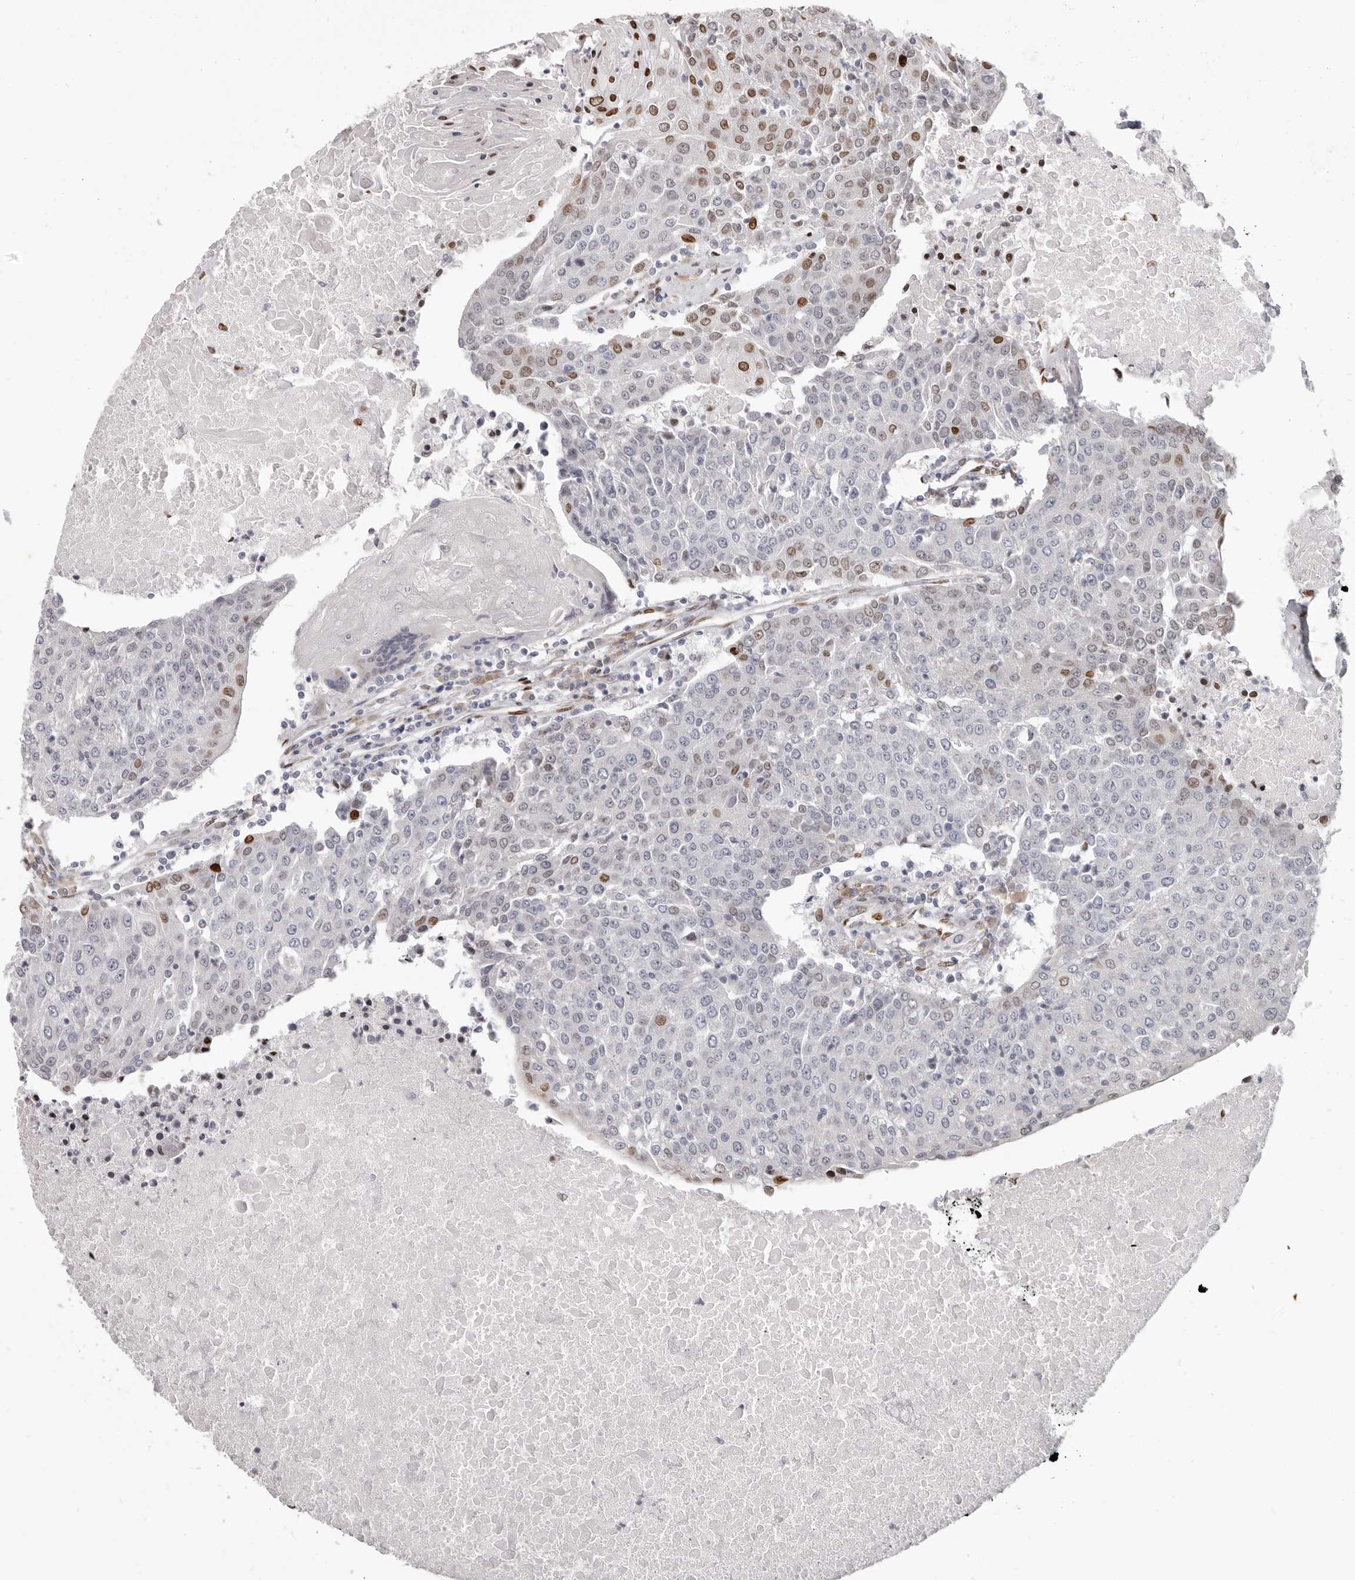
{"staining": {"intensity": "moderate", "quantity": "<25%", "location": "nuclear"}, "tissue": "urothelial cancer", "cell_type": "Tumor cells", "image_type": "cancer", "snomed": [{"axis": "morphology", "description": "Urothelial carcinoma, High grade"}, {"axis": "topography", "description": "Urinary bladder"}], "caption": "Immunohistochemical staining of human urothelial cancer displays low levels of moderate nuclear protein positivity in about <25% of tumor cells. The staining was performed using DAB (3,3'-diaminobenzidine) to visualize the protein expression in brown, while the nuclei were stained in blue with hematoxylin (Magnification: 20x).", "gene": "SRP19", "patient": {"sex": "female", "age": 85}}